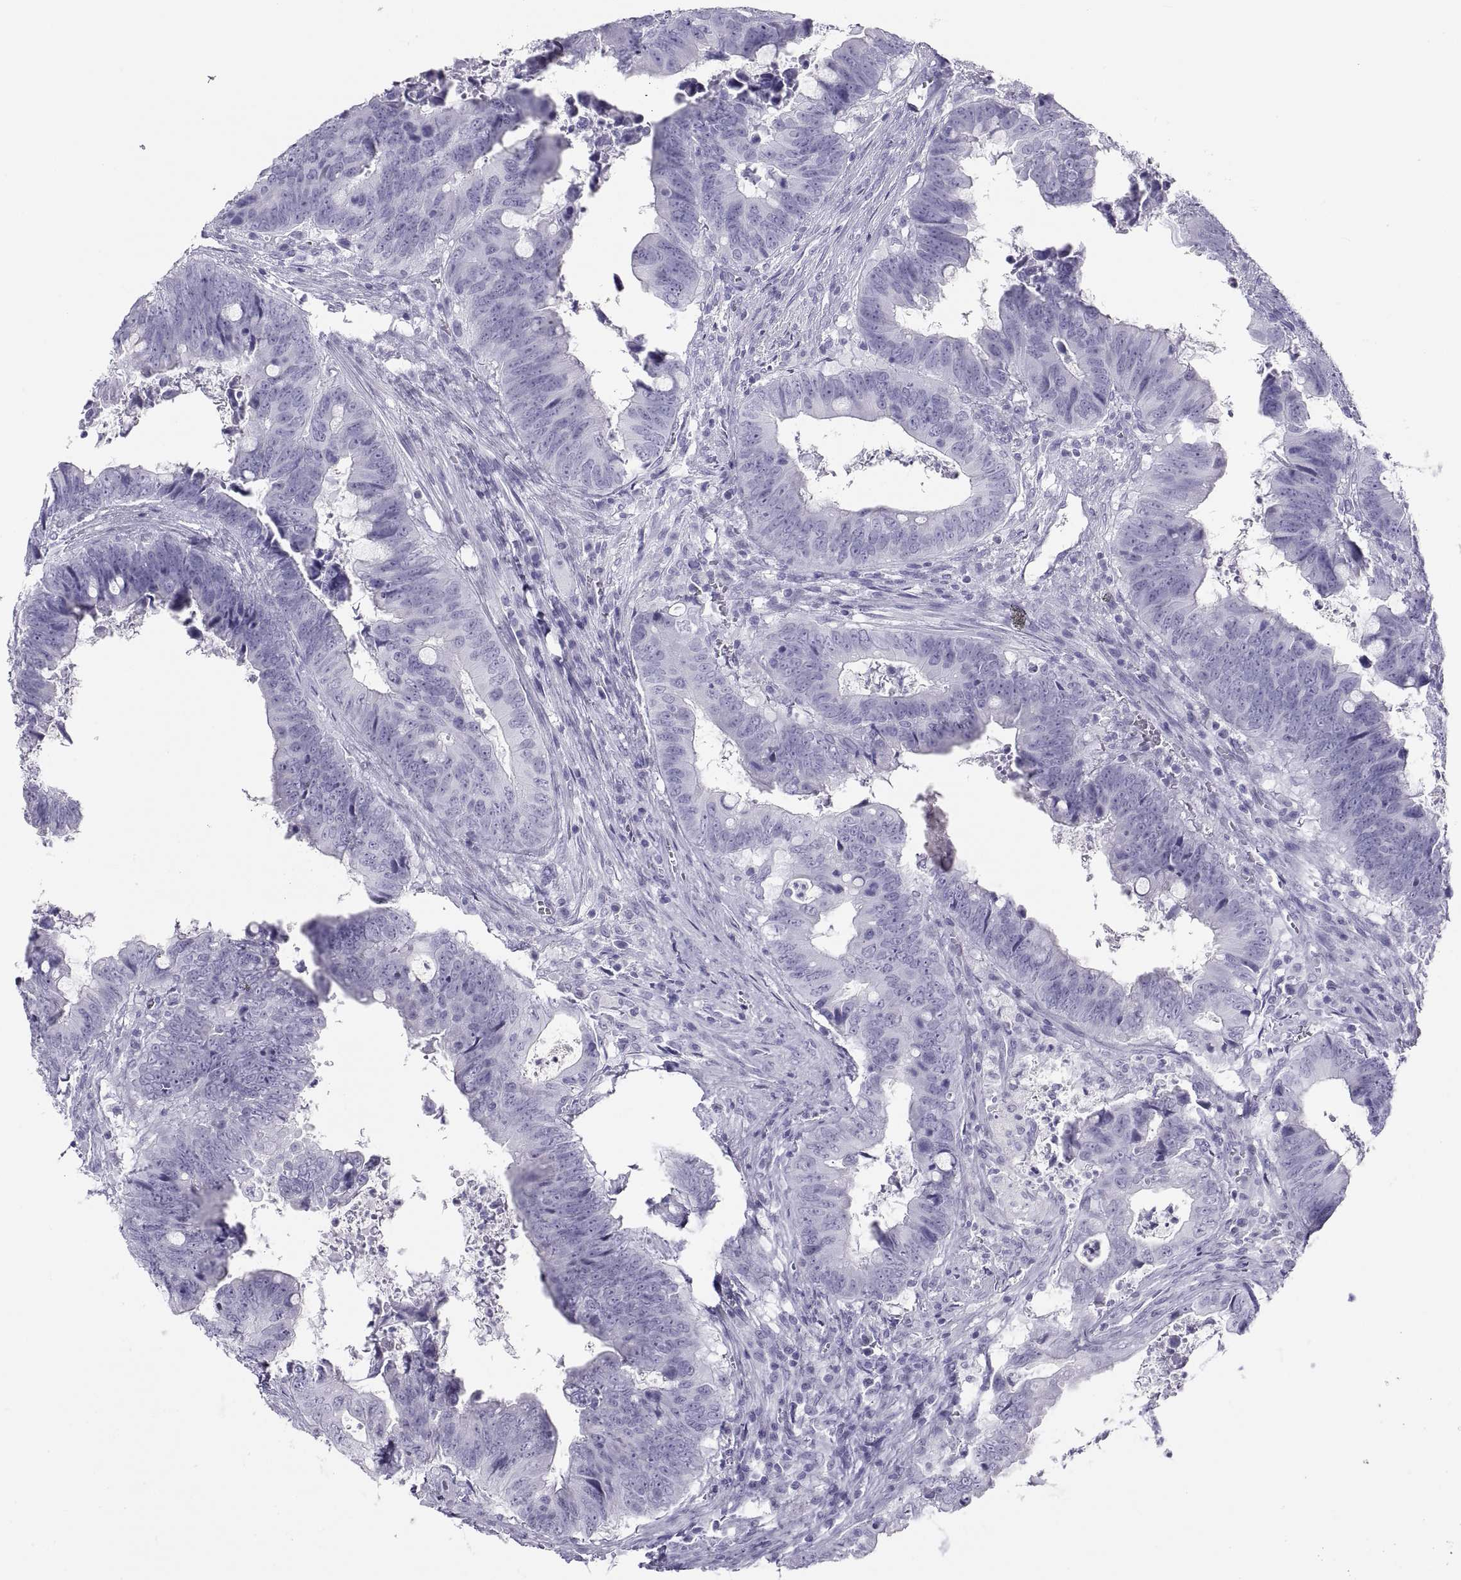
{"staining": {"intensity": "negative", "quantity": "none", "location": "none"}, "tissue": "colorectal cancer", "cell_type": "Tumor cells", "image_type": "cancer", "snomed": [{"axis": "morphology", "description": "Adenocarcinoma, NOS"}, {"axis": "topography", "description": "Colon"}], "caption": "Photomicrograph shows no significant protein positivity in tumor cells of colorectal cancer.", "gene": "SEMG1", "patient": {"sex": "female", "age": 82}}